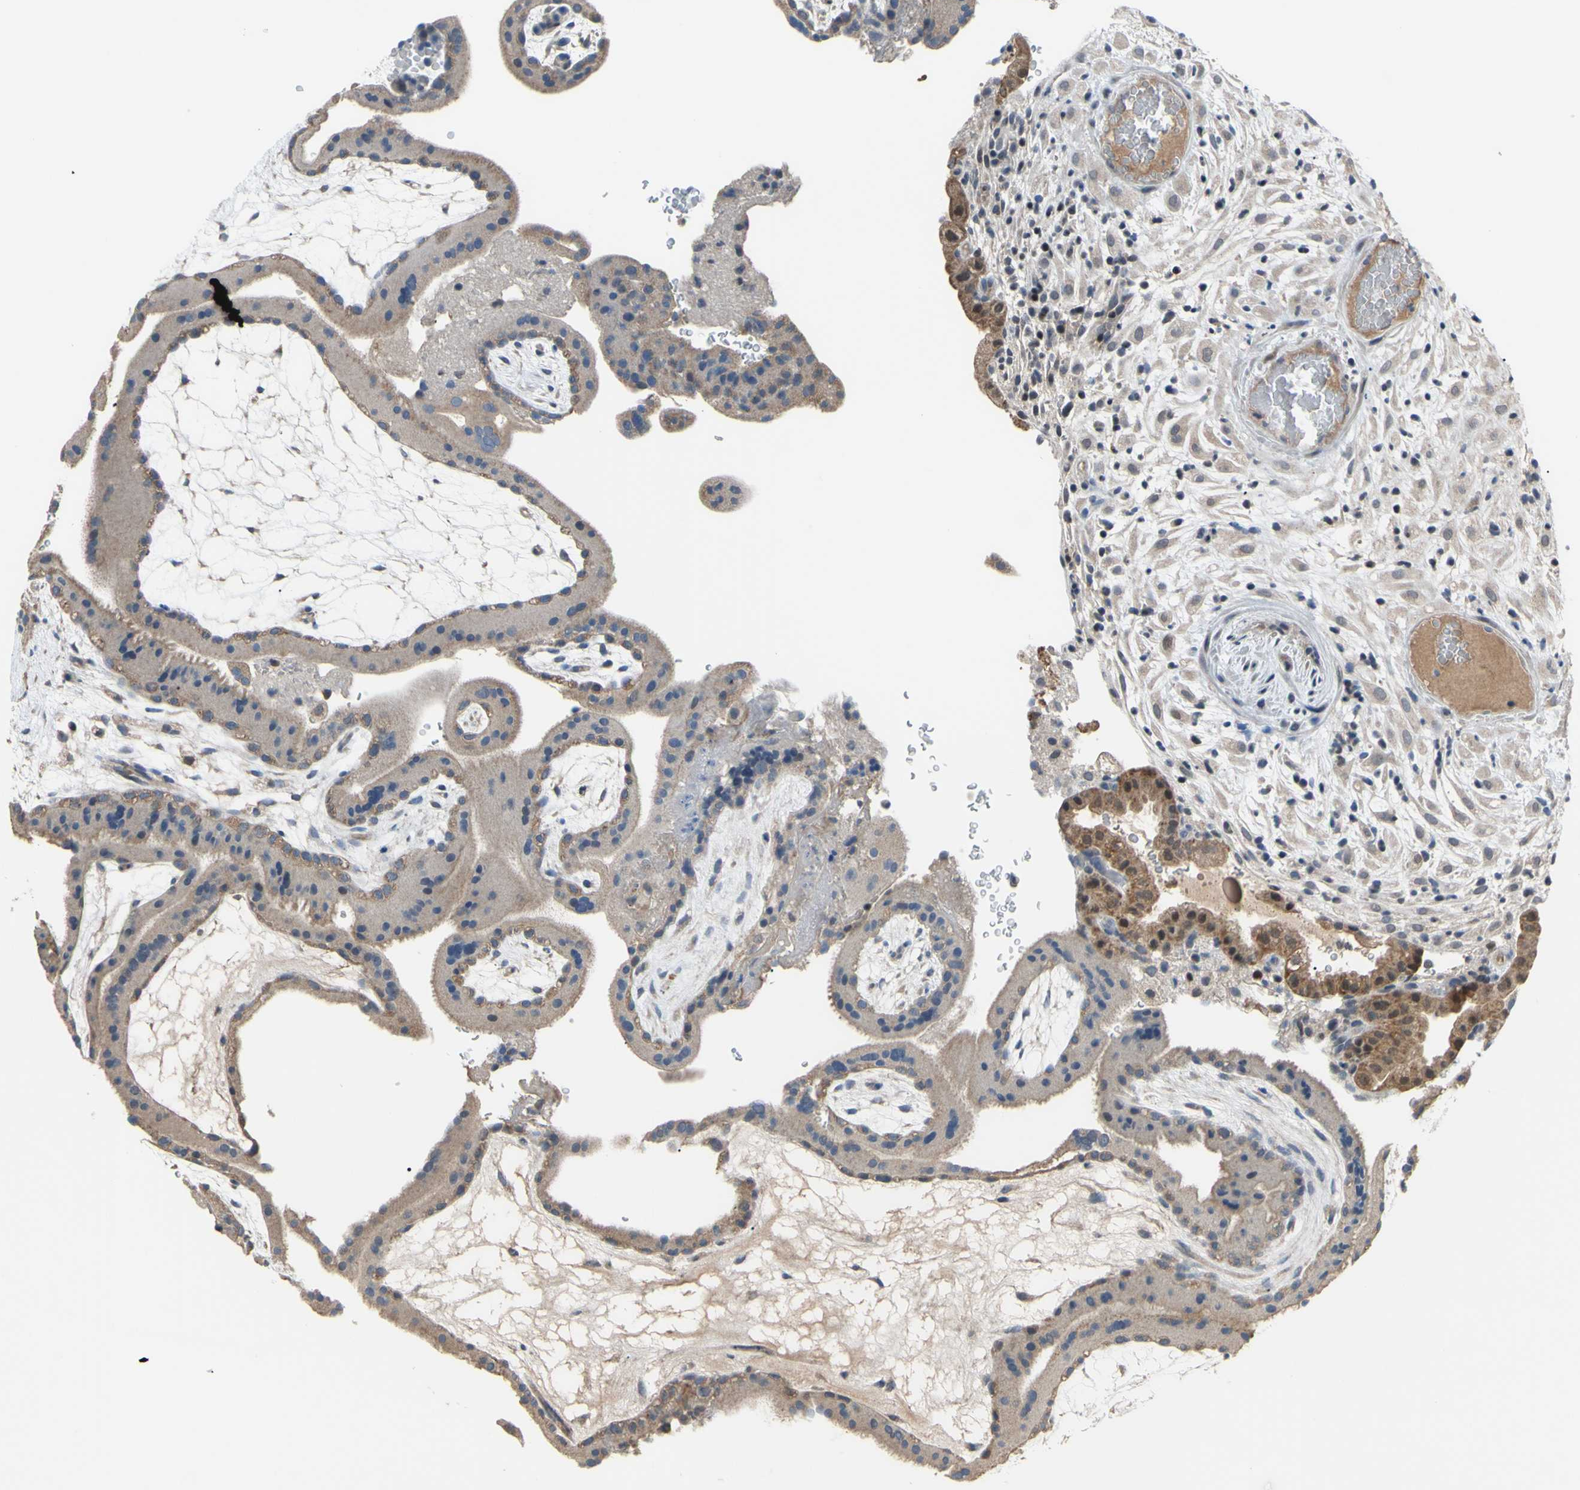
{"staining": {"intensity": "negative", "quantity": "none", "location": "none"}, "tissue": "placenta", "cell_type": "Decidual cells", "image_type": "normal", "snomed": [{"axis": "morphology", "description": "Normal tissue, NOS"}, {"axis": "topography", "description": "Placenta"}], "caption": "This is an immunohistochemistry (IHC) photomicrograph of normal placenta. There is no staining in decidual cells.", "gene": "SP4", "patient": {"sex": "female", "age": 19}}